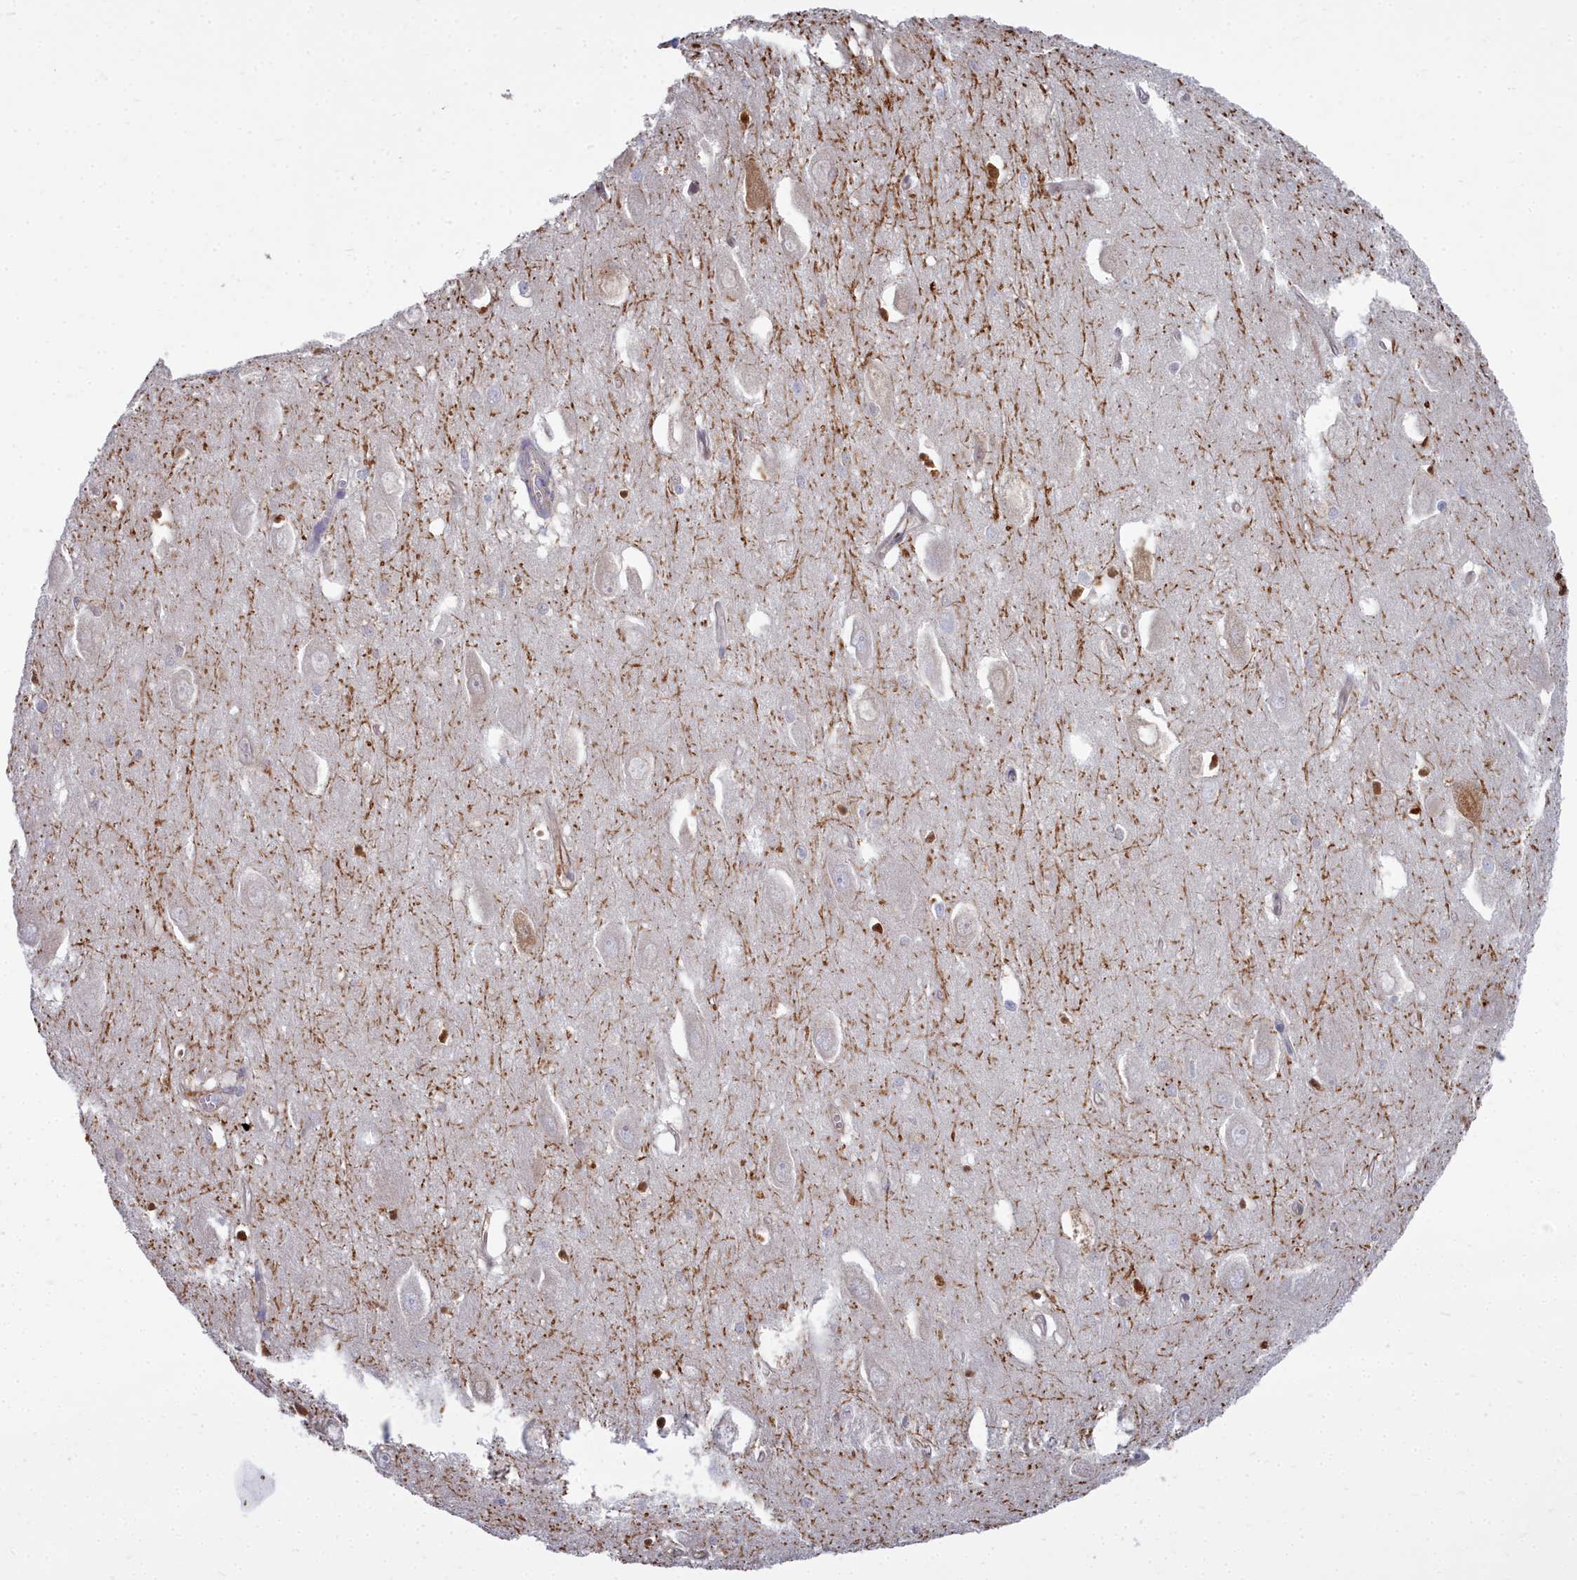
{"staining": {"intensity": "strong", "quantity": "<25%", "location": "cytoplasmic/membranous,nuclear"}, "tissue": "hippocampus", "cell_type": "Glial cells", "image_type": "normal", "snomed": [{"axis": "morphology", "description": "Normal tissue, NOS"}, {"axis": "topography", "description": "Hippocampus"}], "caption": "An IHC photomicrograph of benign tissue is shown. Protein staining in brown shows strong cytoplasmic/membranous,nuclear positivity in hippocampus within glial cells.", "gene": "PPP1R14A", "patient": {"sex": "female", "age": 64}}